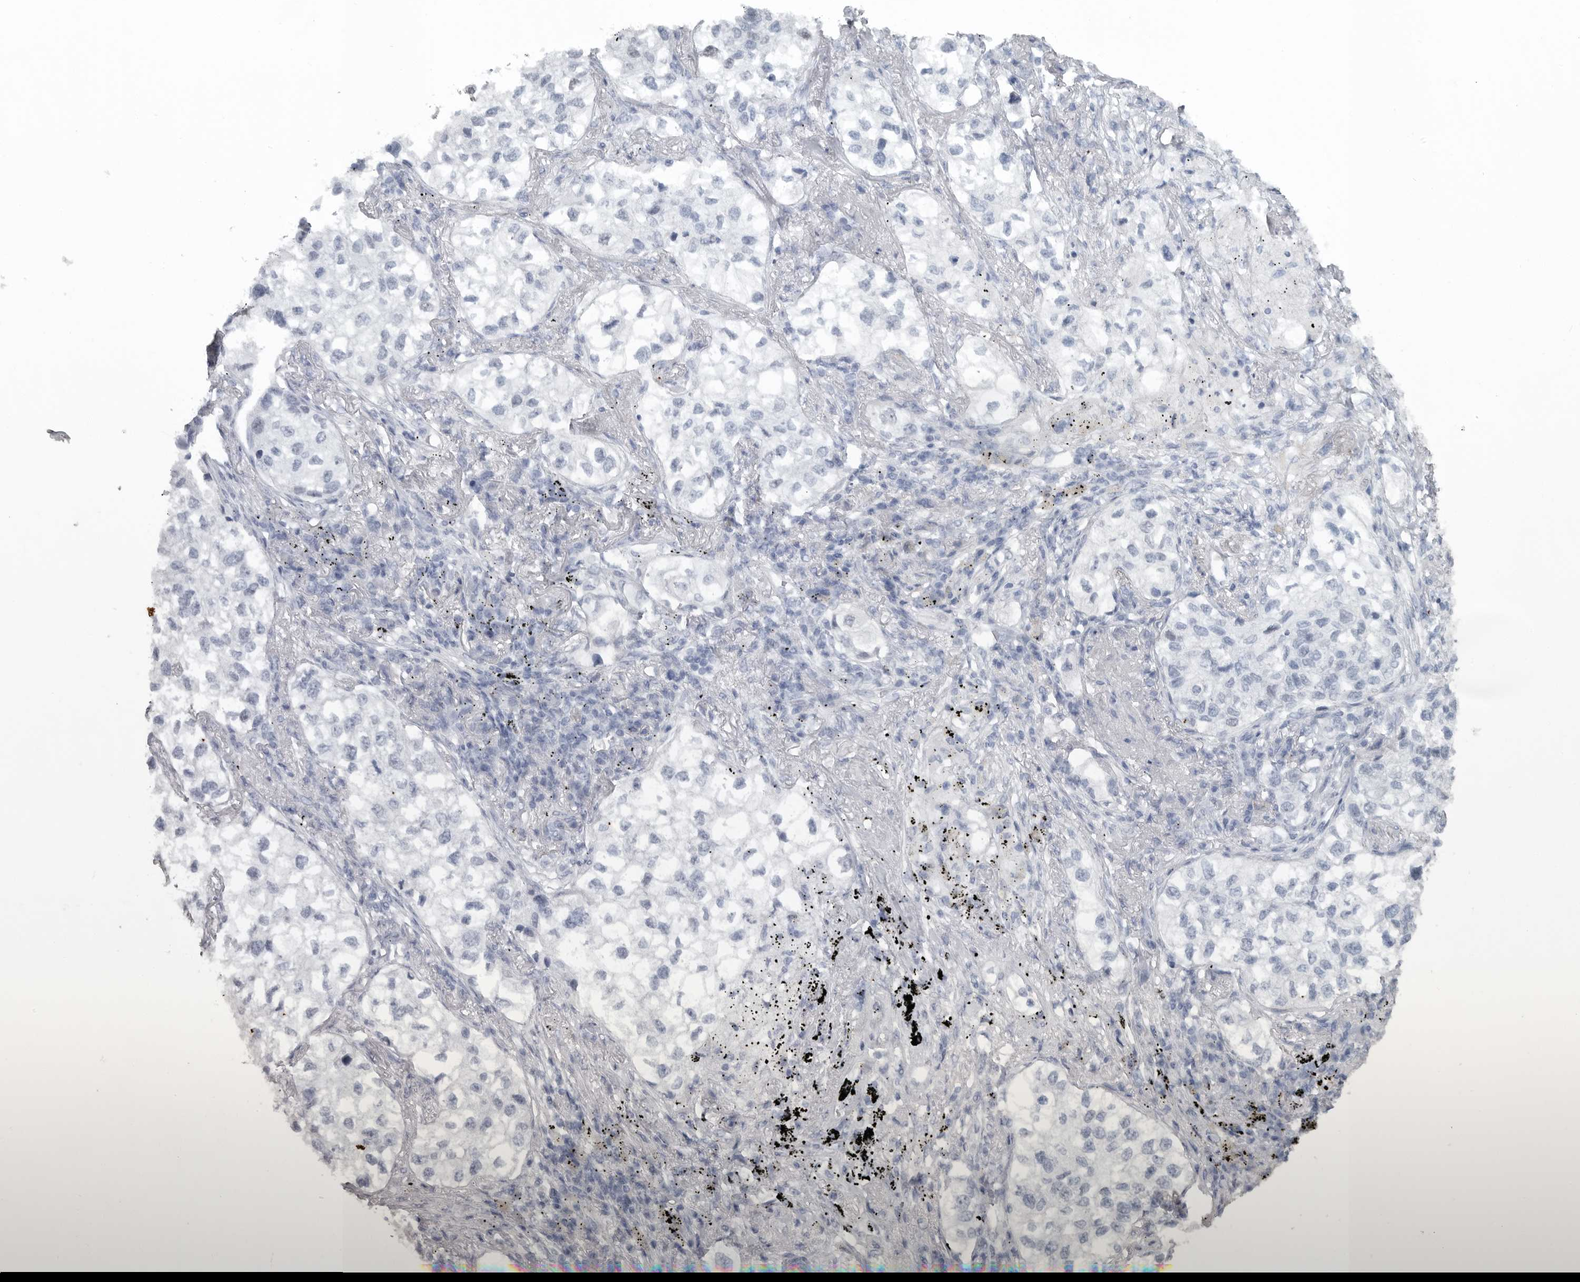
{"staining": {"intensity": "negative", "quantity": "none", "location": "none"}, "tissue": "lung cancer", "cell_type": "Tumor cells", "image_type": "cancer", "snomed": [{"axis": "morphology", "description": "Adenocarcinoma, NOS"}, {"axis": "topography", "description": "Lung"}], "caption": "This is a photomicrograph of IHC staining of adenocarcinoma (lung), which shows no positivity in tumor cells. The staining was performed using DAB (3,3'-diaminobenzidine) to visualize the protein expression in brown, while the nuclei were stained in blue with hematoxylin (Magnification: 20x).", "gene": "HMGN3", "patient": {"sex": "male", "age": 63}}